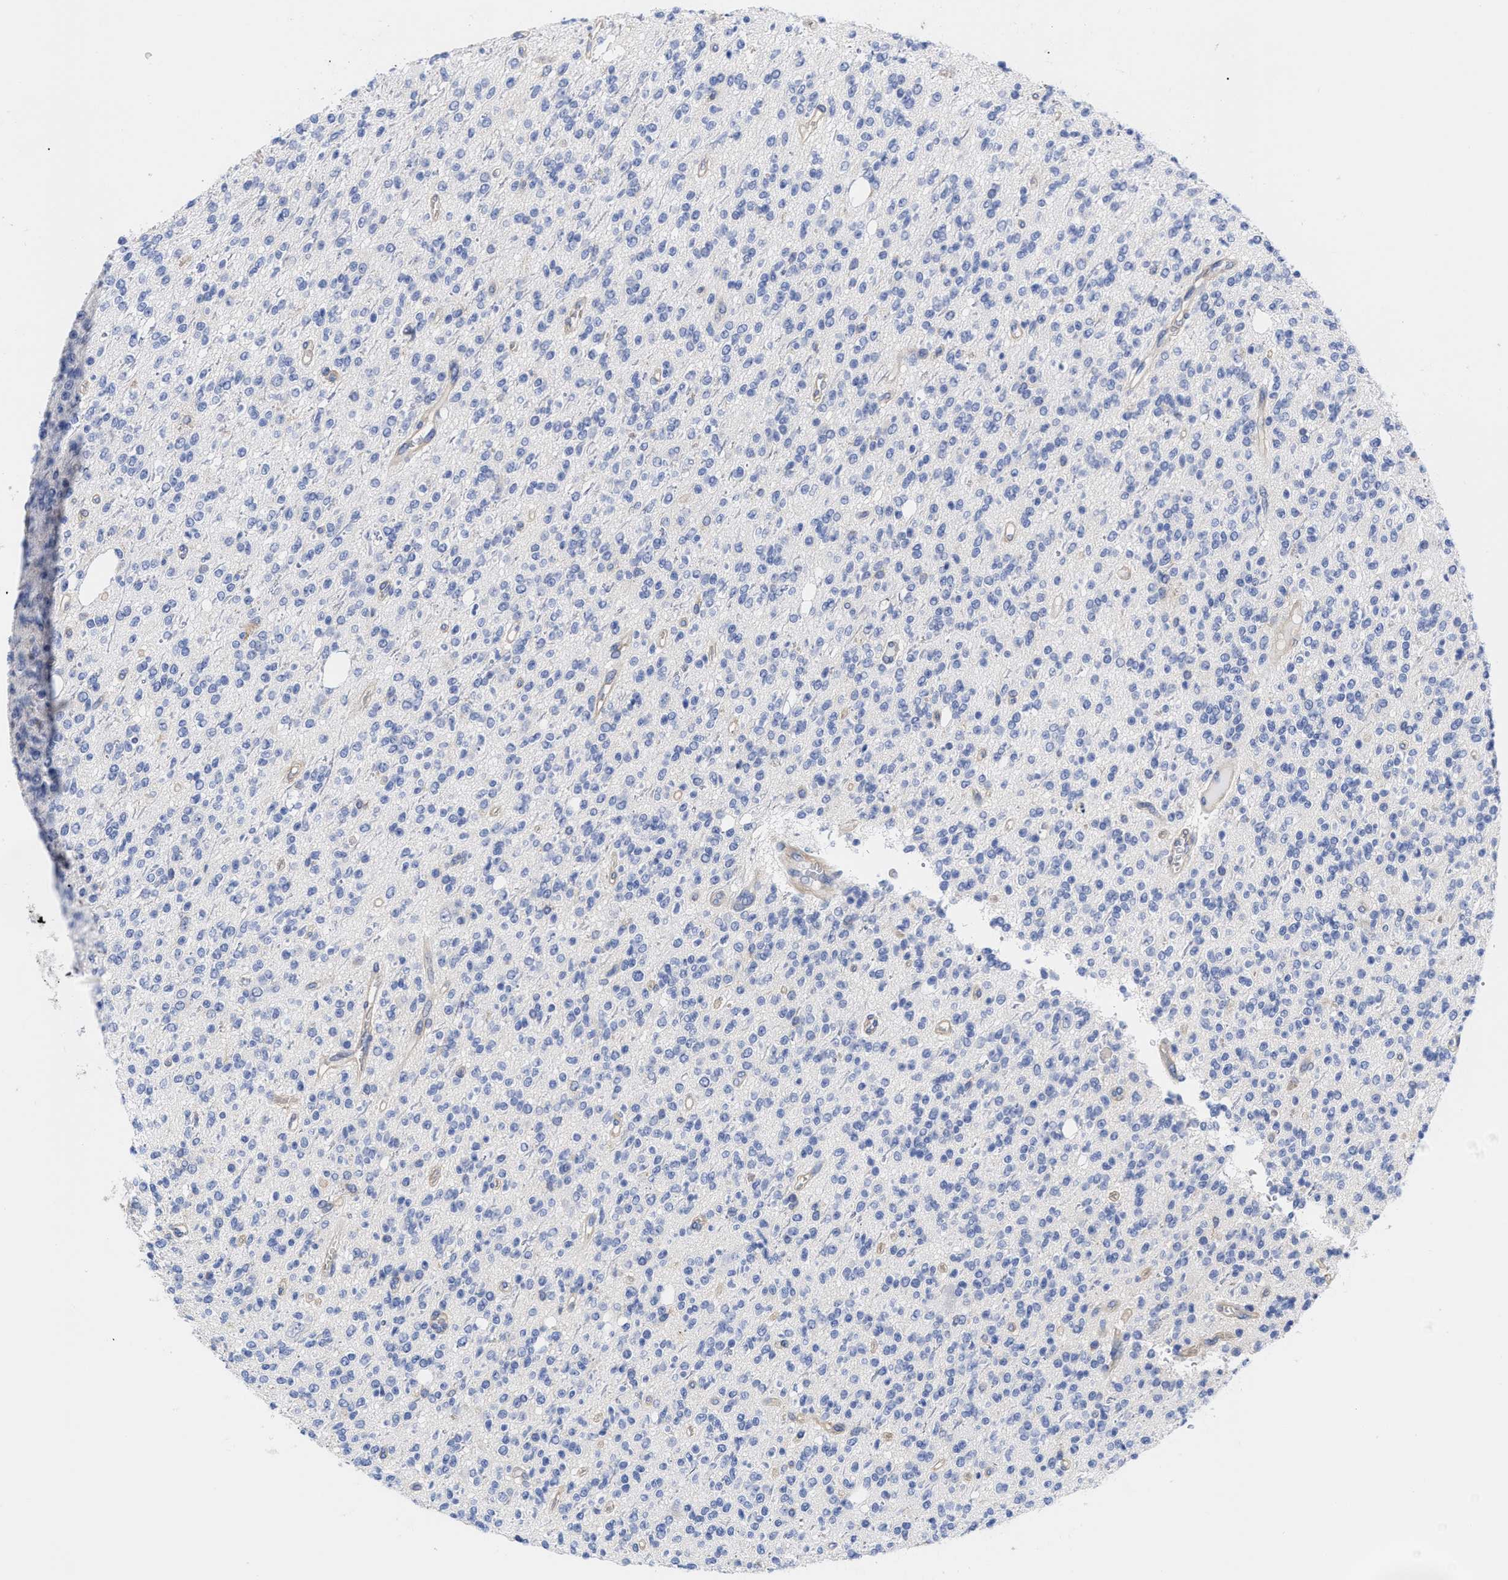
{"staining": {"intensity": "negative", "quantity": "none", "location": "none"}, "tissue": "glioma", "cell_type": "Tumor cells", "image_type": "cancer", "snomed": [{"axis": "morphology", "description": "Glioma, malignant, High grade"}, {"axis": "topography", "description": "Brain"}], "caption": "IHC photomicrograph of glioma stained for a protein (brown), which exhibits no positivity in tumor cells.", "gene": "IRAG2", "patient": {"sex": "male", "age": 34}}